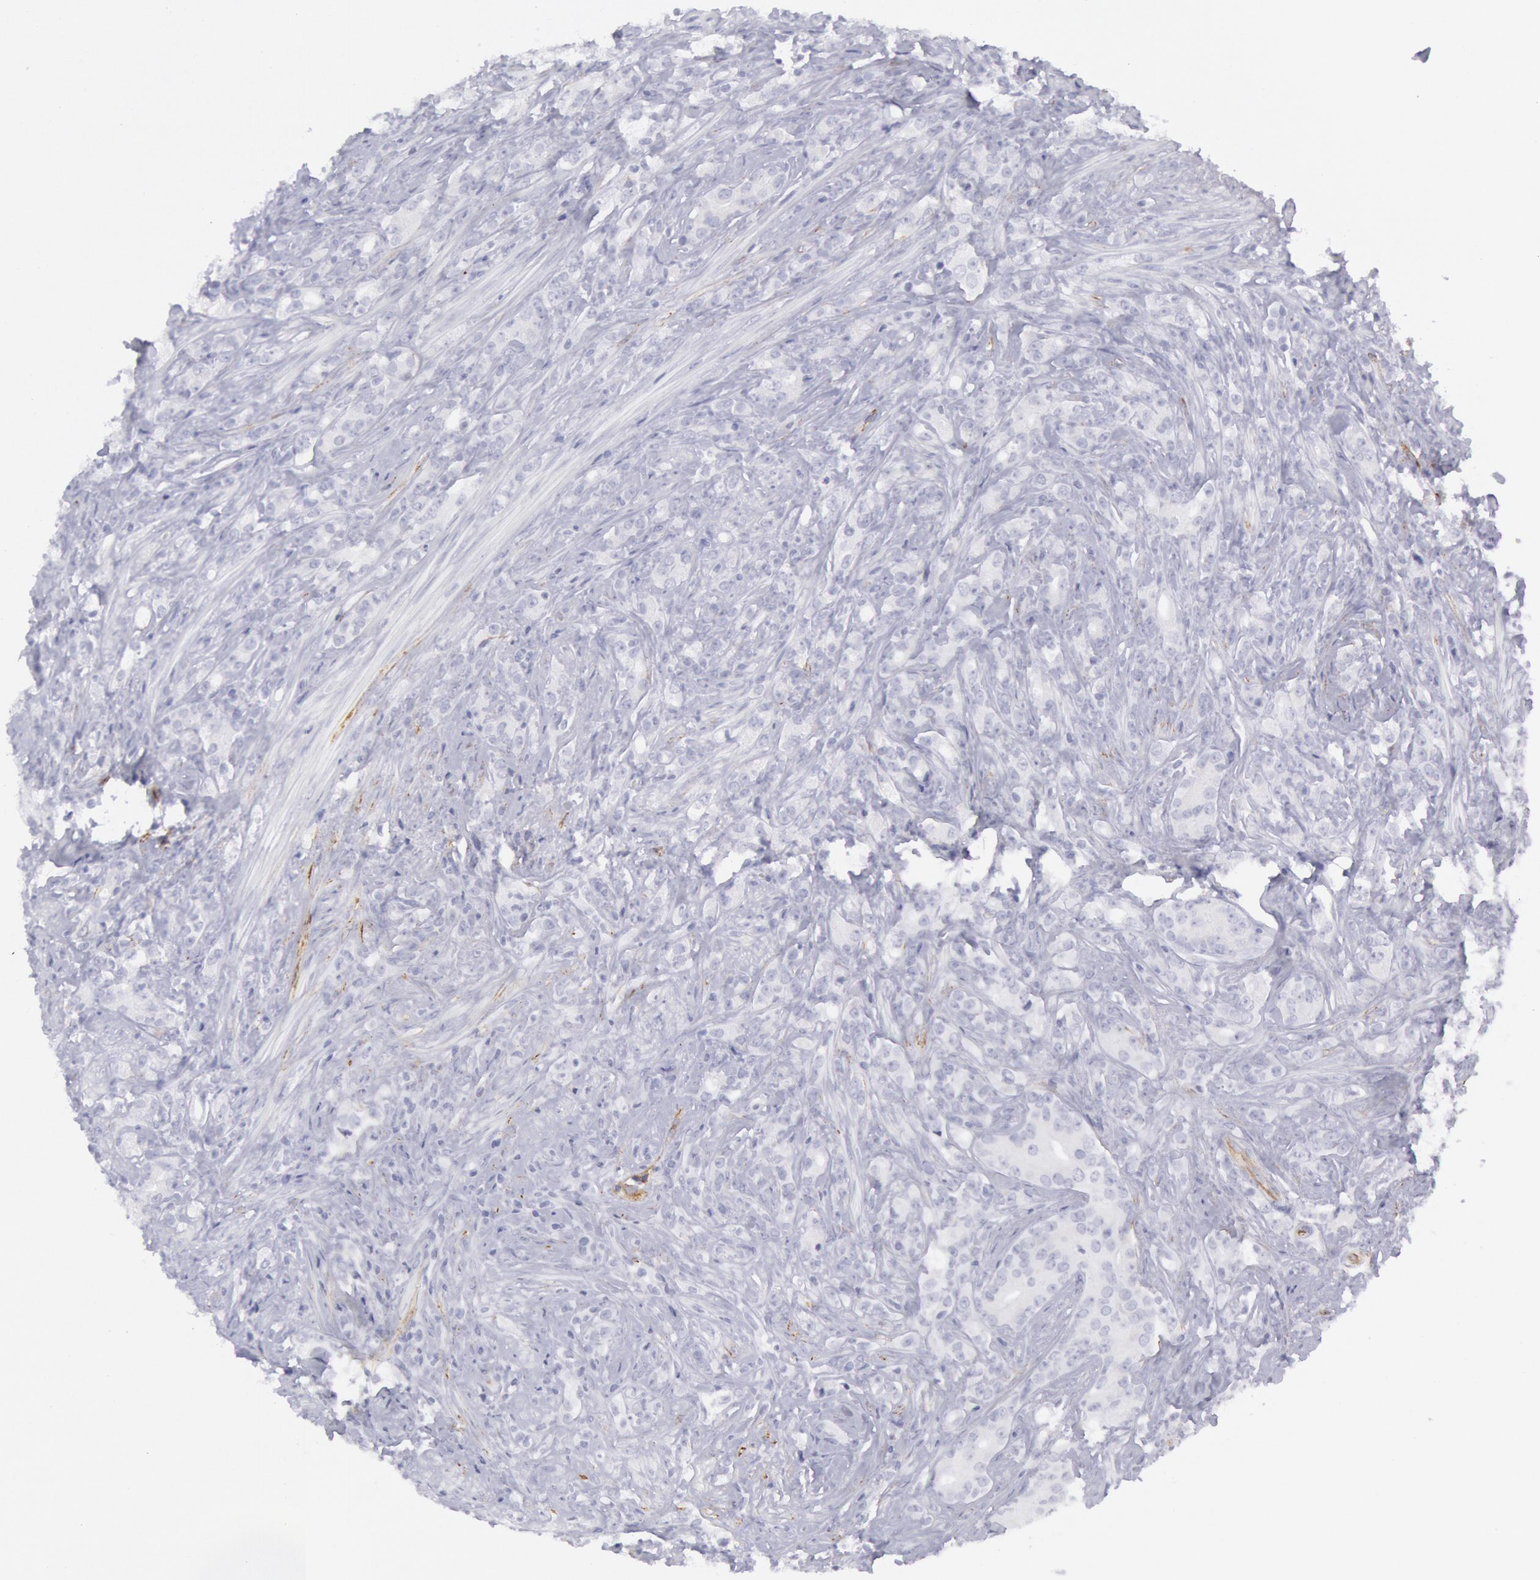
{"staining": {"intensity": "negative", "quantity": "none", "location": "none"}, "tissue": "prostate cancer", "cell_type": "Tumor cells", "image_type": "cancer", "snomed": [{"axis": "morphology", "description": "Adenocarcinoma, Medium grade"}, {"axis": "topography", "description": "Prostate"}], "caption": "Tumor cells show no significant expression in prostate cancer.", "gene": "CDH13", "patient": {"sex": "male", "age": 59}}